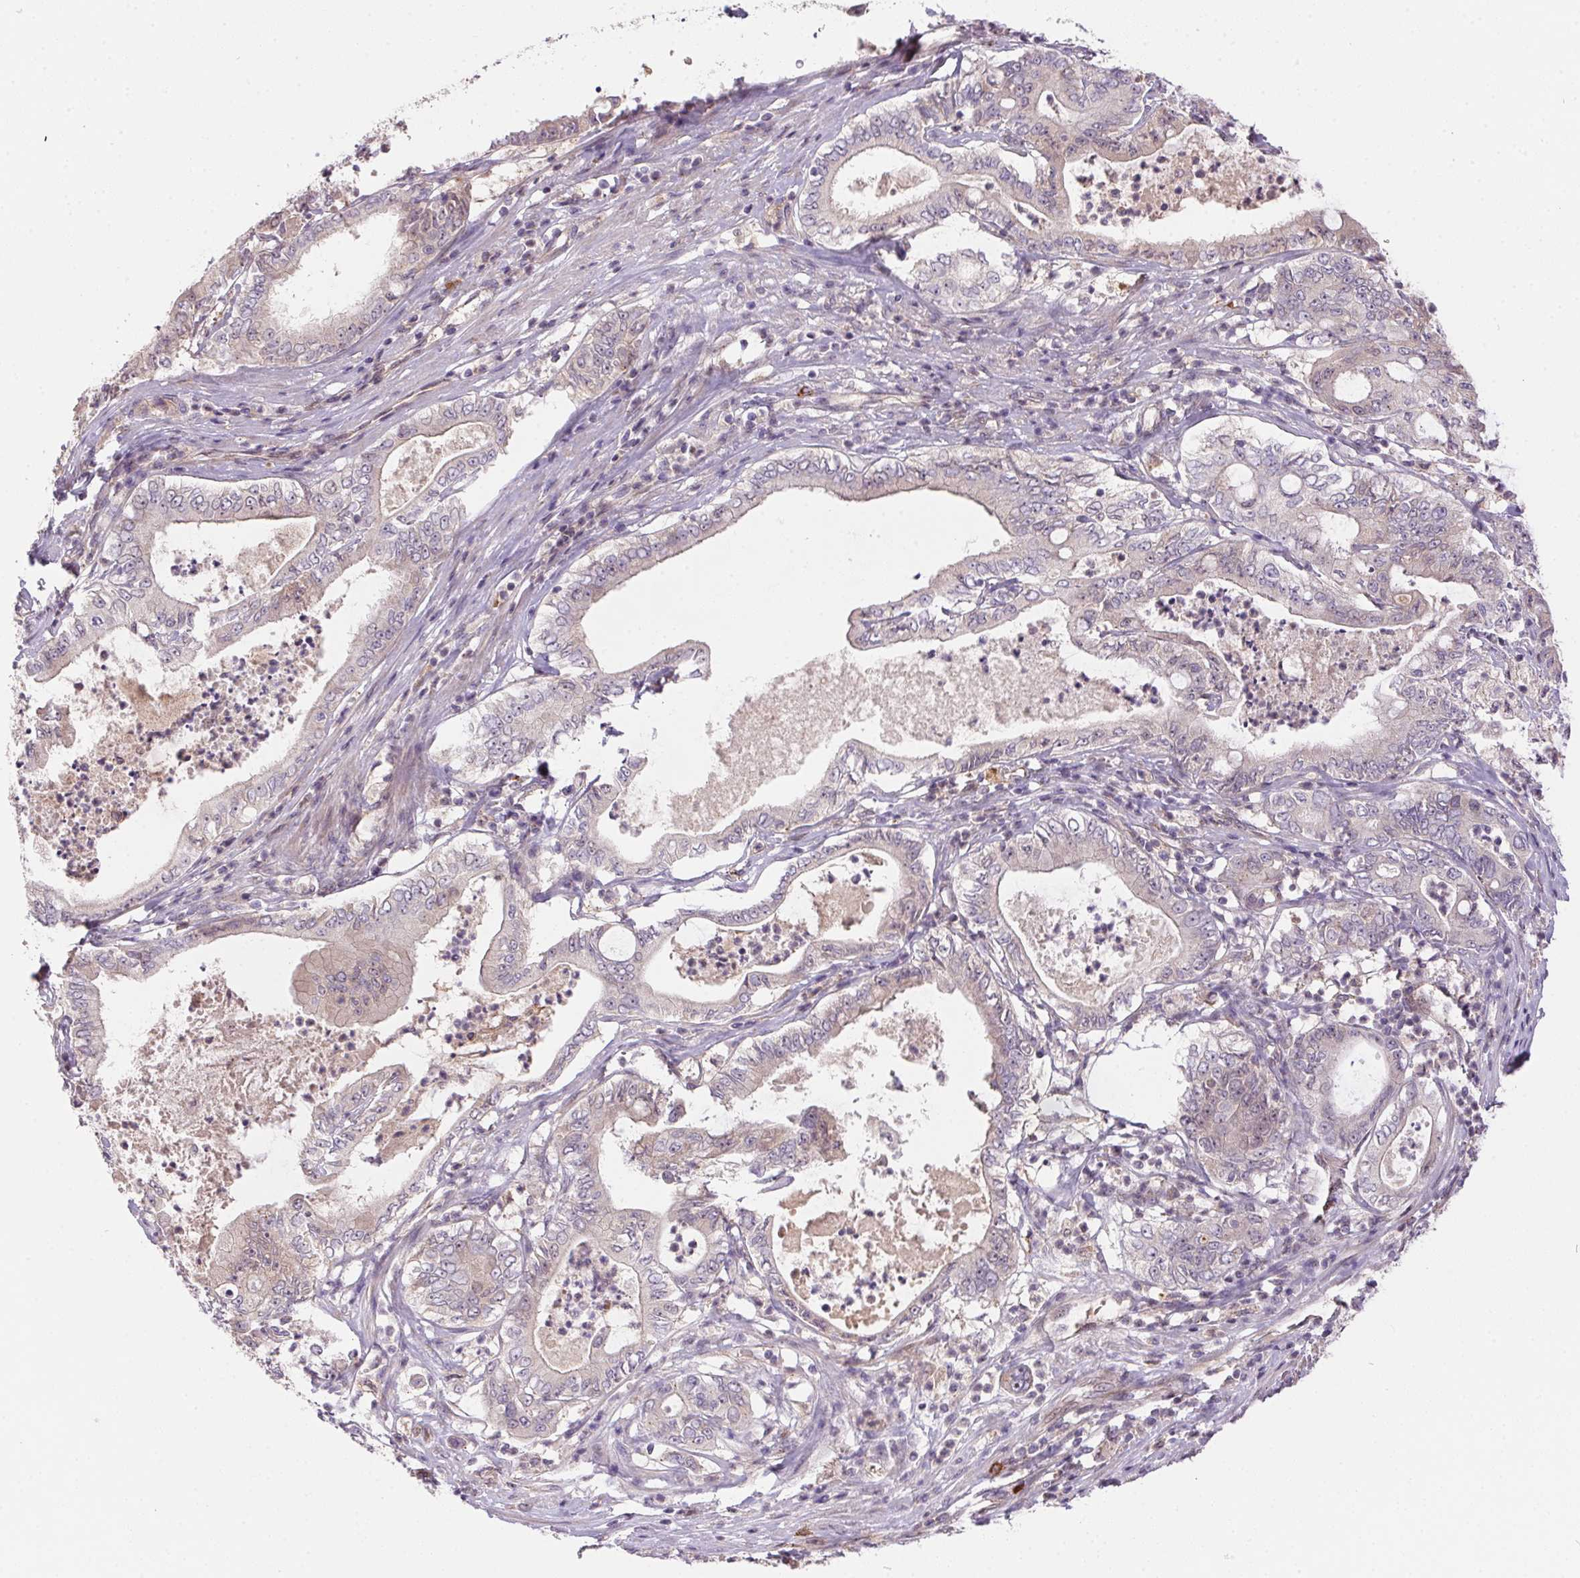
{"staining": {"intensity": "negative", "quantity": "none", "location": "none"}, "tissue": "pancreatic cancer", "cell_type": "Tumor cells", "image_type": "cancer", "snomed": [{"axis": "morphology", "description": "Adenocarcinoma, NOS"}, {"axis": "topography", "description": "Pancreas"}], "caption": "Immunohistochemistry (IHC) image of neoplastic tissue: pancreatic cancer stained with DAB demonstrates no significant protein positivity in tumor cells. (DAB (3,3'-diaminobenzidine) immunohistochemistry, high magnification).", "gene": "NUDT16", "patient": {"sex": "male", "age": 71}}